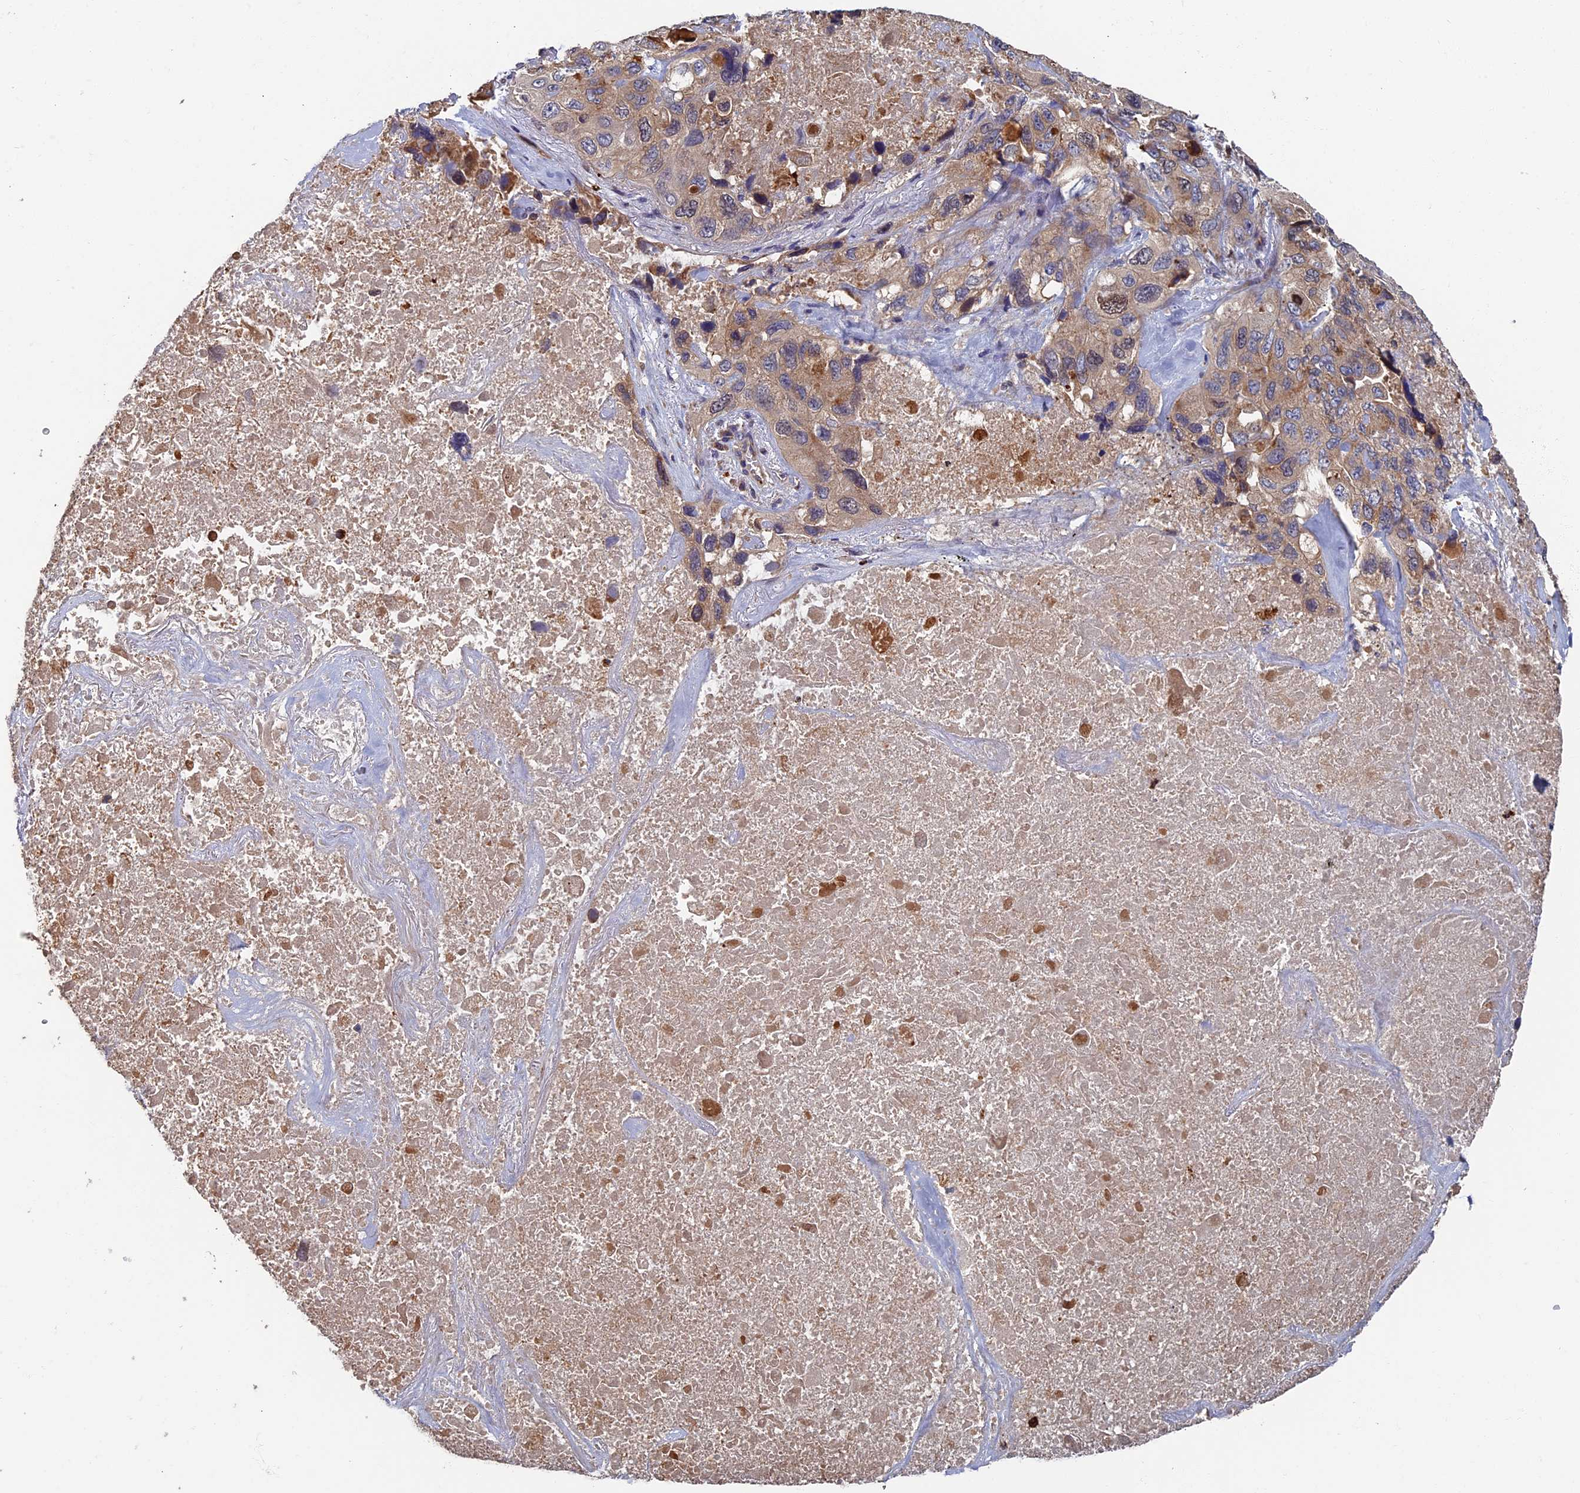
{"staining": {"intensity": "moderate", "quantity": ">75%", "location": "cytoplasmic/membranous"}, "tissue": "lung cancer", "cell_type": "Tumor cells", "image_type": "cancer", "snomed": [{"axis": "morphology", "description": "Squamous cell carcinoma, NOS"}, {"axis": "topography", "description": "Lung"}], "caption": "Human lung cancer stained for a protein (brown) displays moderate cytoplasmic/membranous positive expression in approximately >75% of tumor cells.", "gene": "TNK2", "patient": {"sex": "female", "age": 73}}